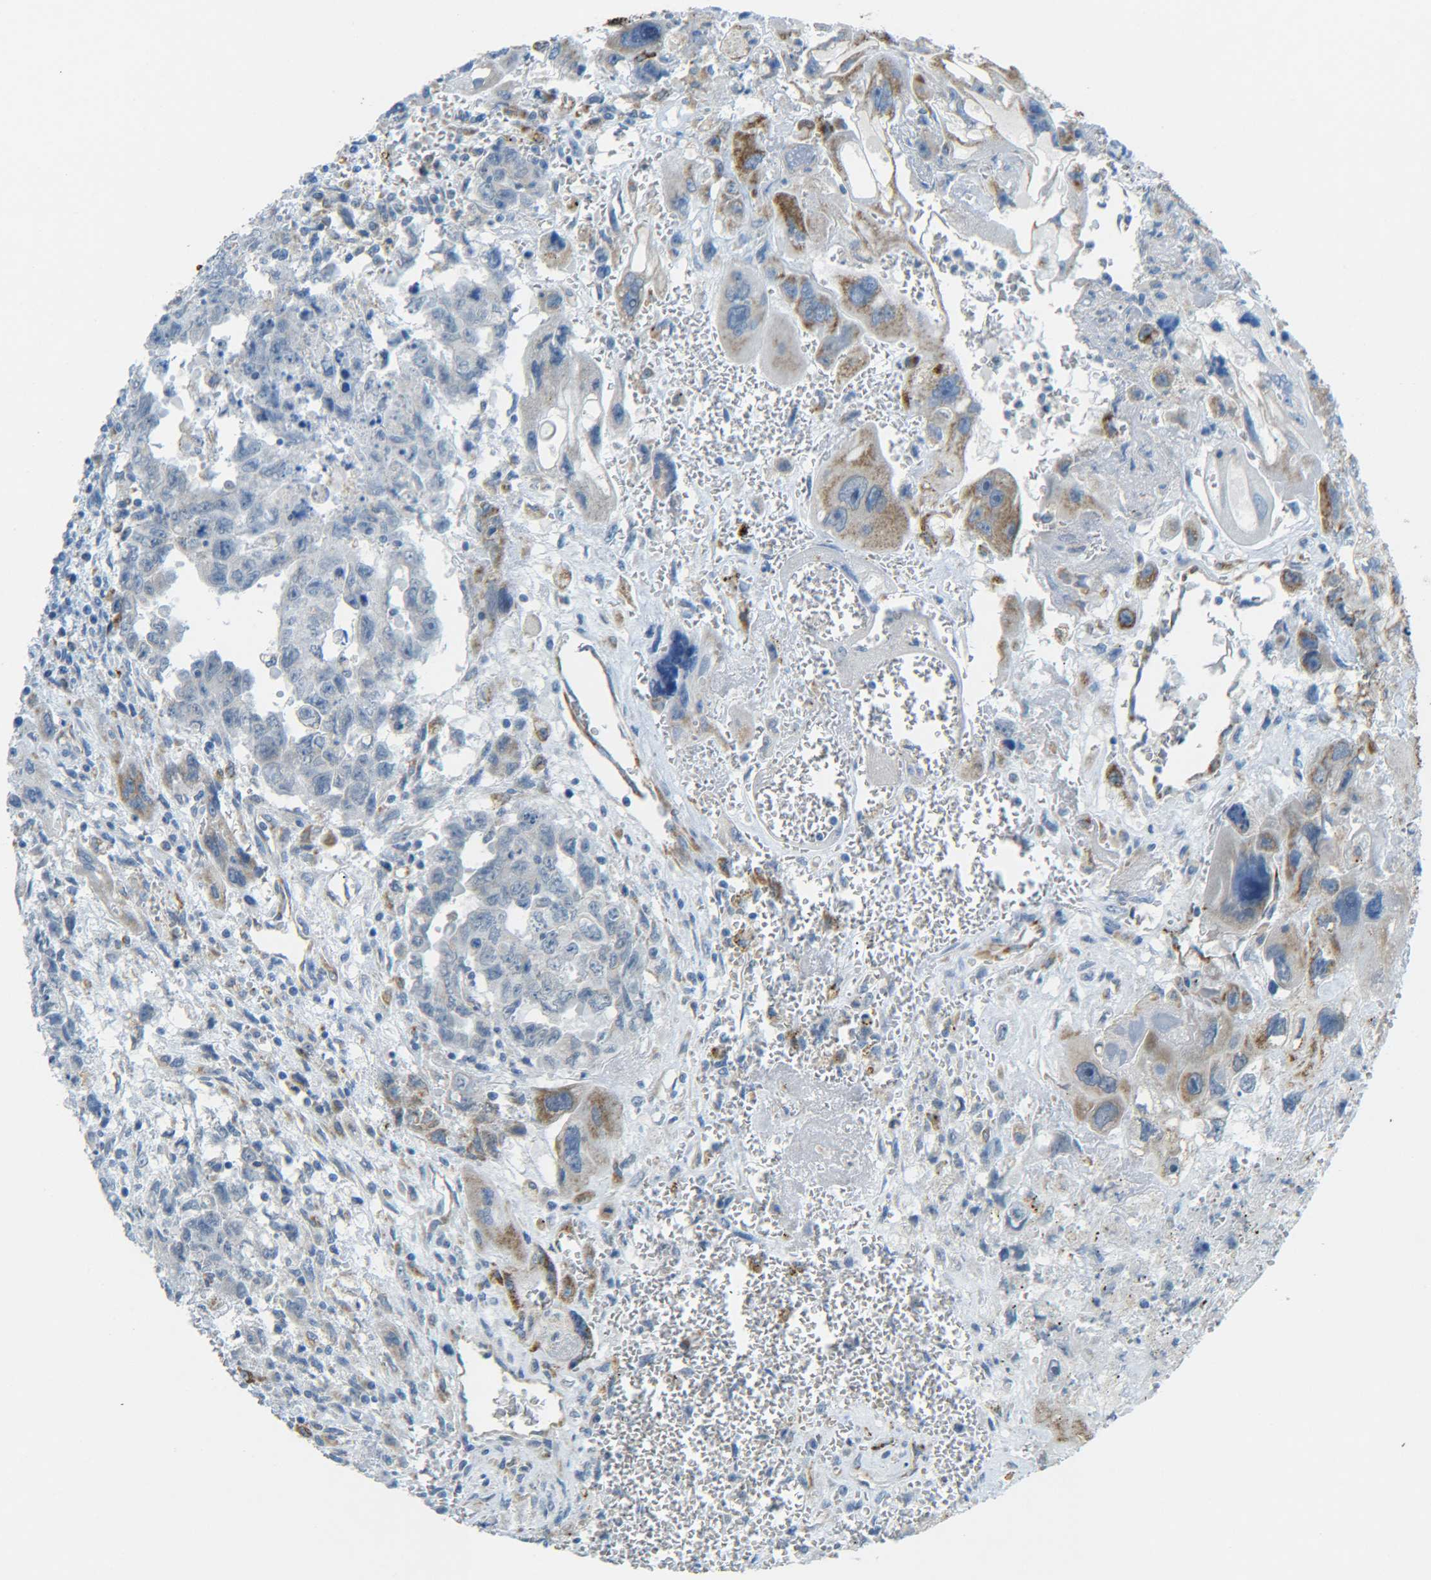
{"staining": {"intensity": "moderate", "quantity": "<25%", "location": "cytoplasmic/membranous"}, "tissue": "testis cancer", "cell_type": "Tumor cells", "image_type": "cancer", "snomed": [{"axis": "morphology", "description": "Carcinoma, Embryonal, NOS"}, {"axis": "topography", "description": "Testis"}], "caption": "DAB (3,3'-diaminobenzidine) immunohistochemical staining of testis cancer (embryonal carcinoma) reveals moderate cytoplasmic/membranous protein expression in about <25% of tumor cells.", "gene": "CYB5R1", "patient": {"sex": "male", "age": 28}}